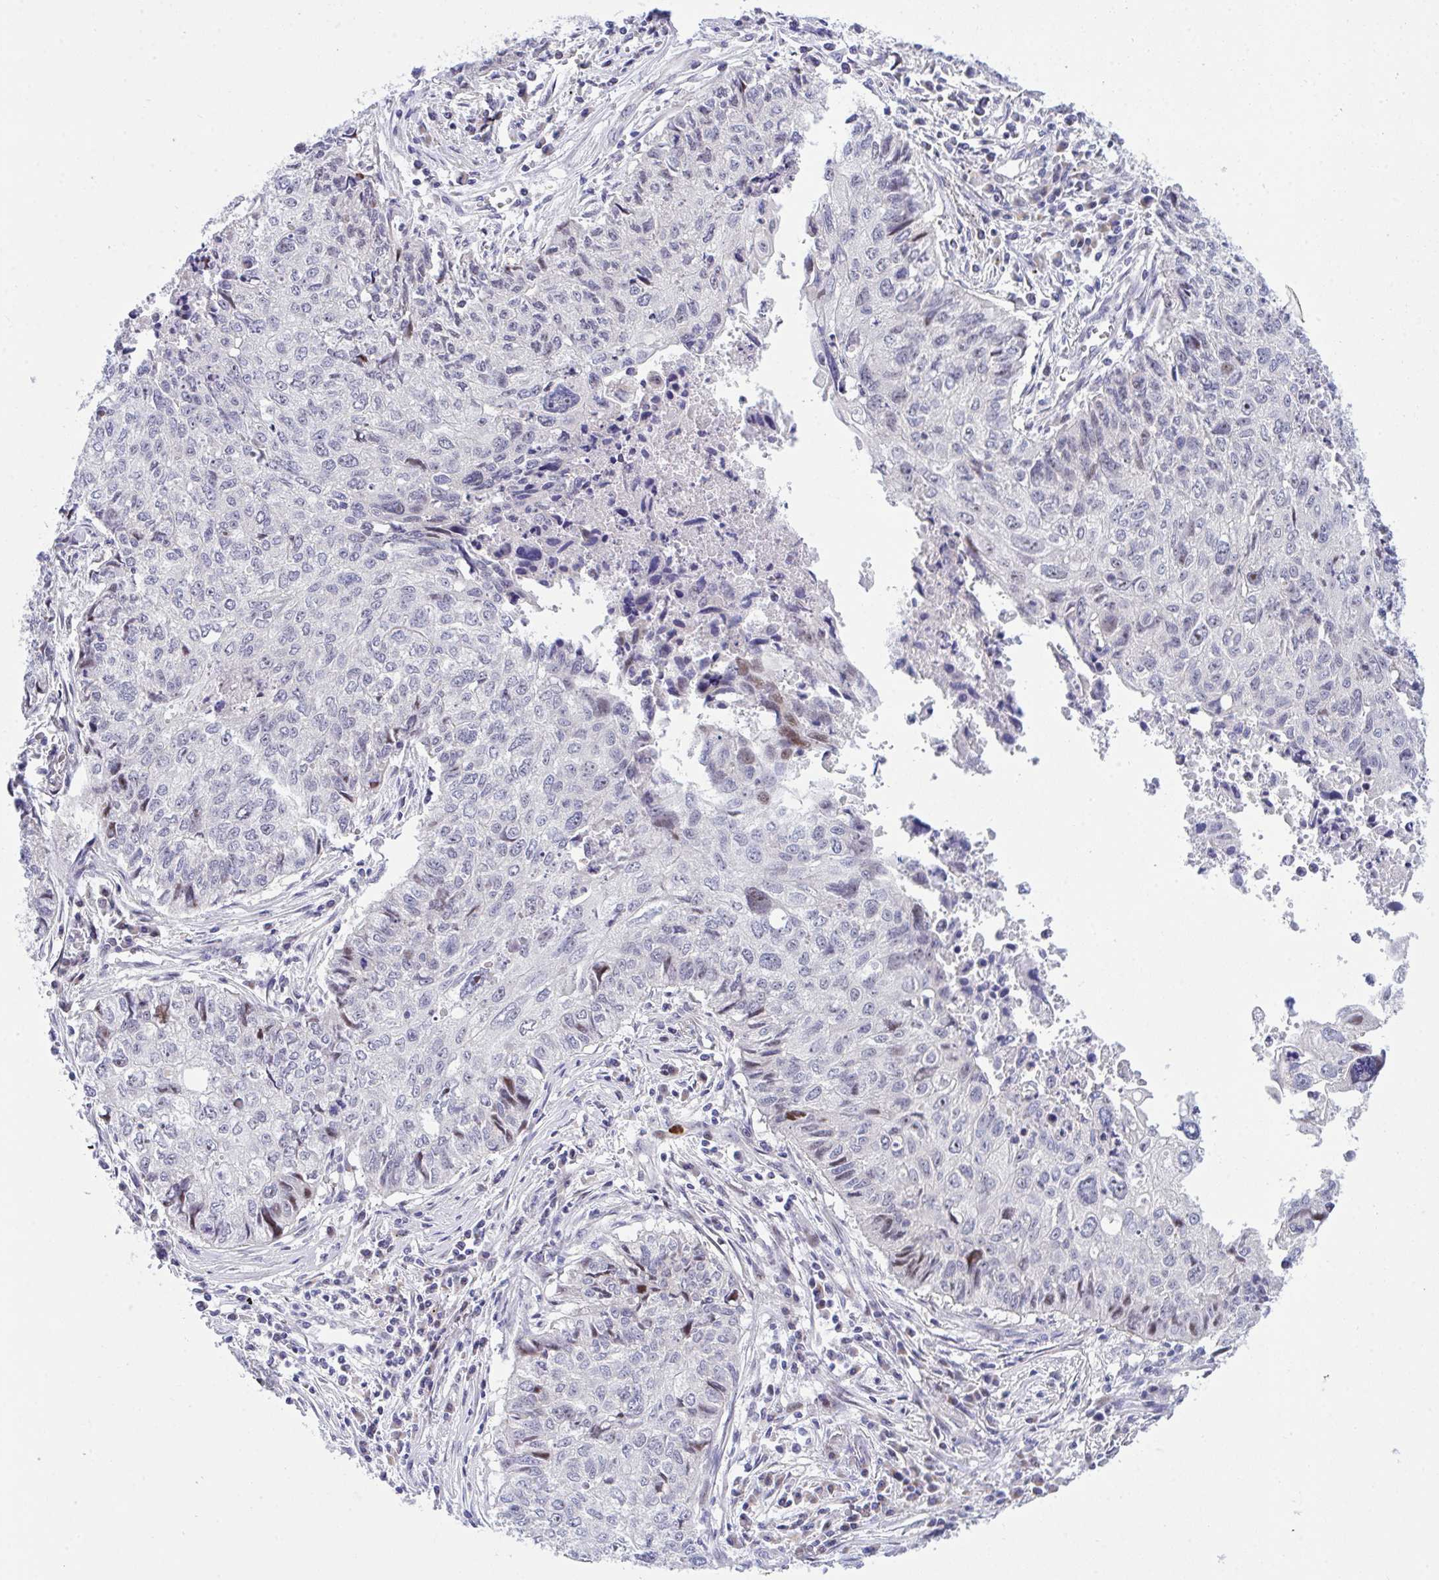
{"staining": {"intensity": "negative", "quantity": "none", "location": "none"}, "tissue": "lung cancer", "cell_type": "Tumor cells", "image_type": "cancer", "snomed": [{"axis": "morphology", "description": "Normal morphology"}, {"axis": "morphology", "description": "Aneuploidy"}, {"axis": "morphology", "description": "Squamous cell carcinoma, NOS"}, {"axis": "topography", "description": "Lymph node"}, {"axis": "topography", "description": "Lung"}], "caption": "A high-resolution photomicrograph shows immunohistochemistry (IHC) staining of squamous cell carcinoma (lung), which exhibits no significant positivity in tumor cells.", "gene": "ZNF554", "patient": {"sex": "female", "age": 76}}